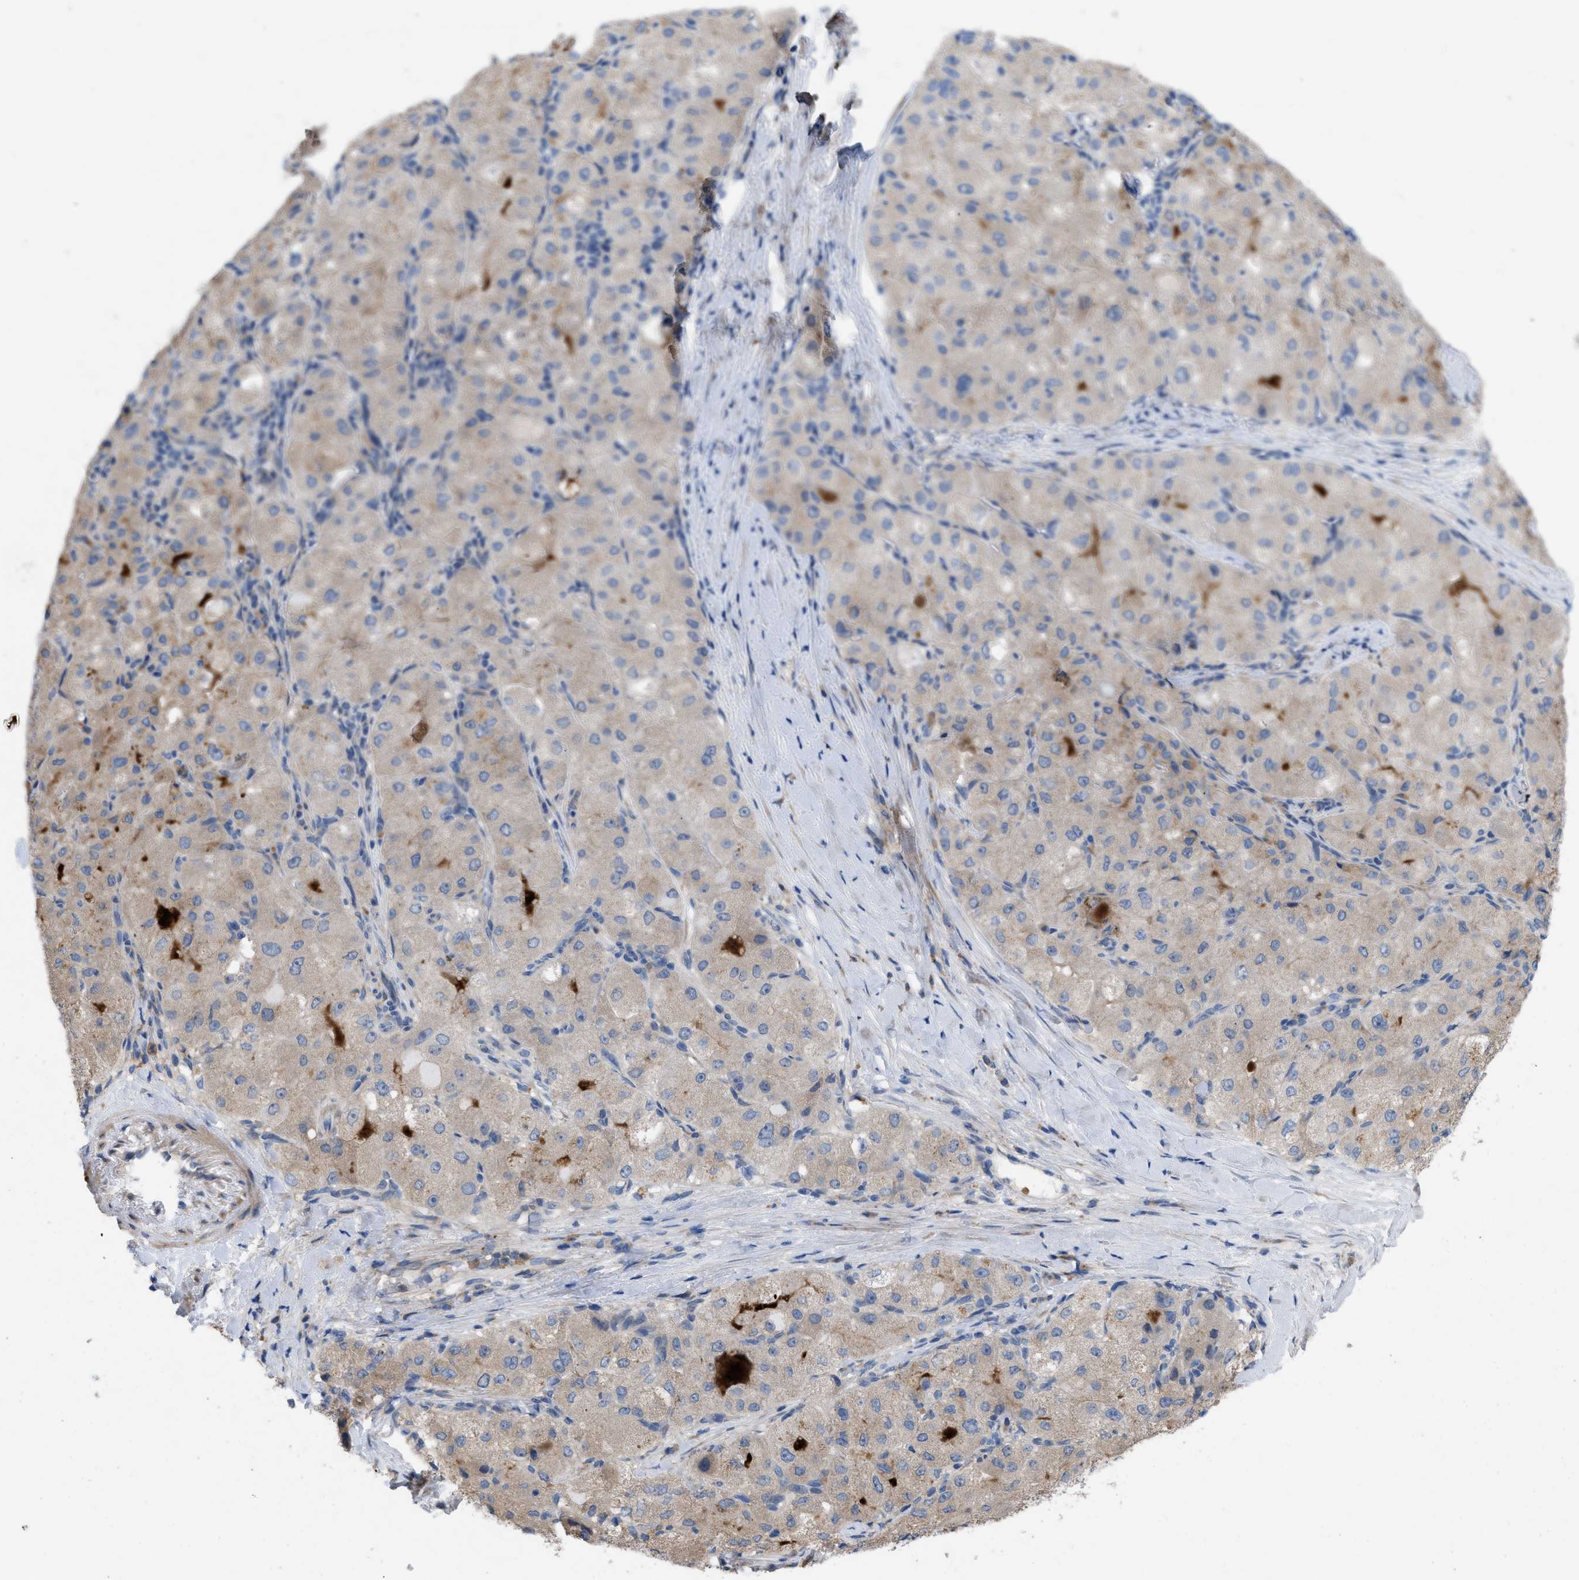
{"staining": {"intensity": "weak", "quantity": "25%-75%", "location": "cytoplasmic/membranous"}, "tissue": "liver cancer", "cell_type": "Tumor cells", "image_type": "cancer", "snomed": [{"axis": "morphology", "description": "Carcinoma, Hepatocellular, NOS"}, {"axis": "topography", "description": "Liver"}], "caption": "A photomicrograph of liver cancer stained for a protein shows weak cytoplasmic/membranous brown staining in tumor cells.", "gene": "PLPPR5", "patient": {"sex": "male", "age": 80}}